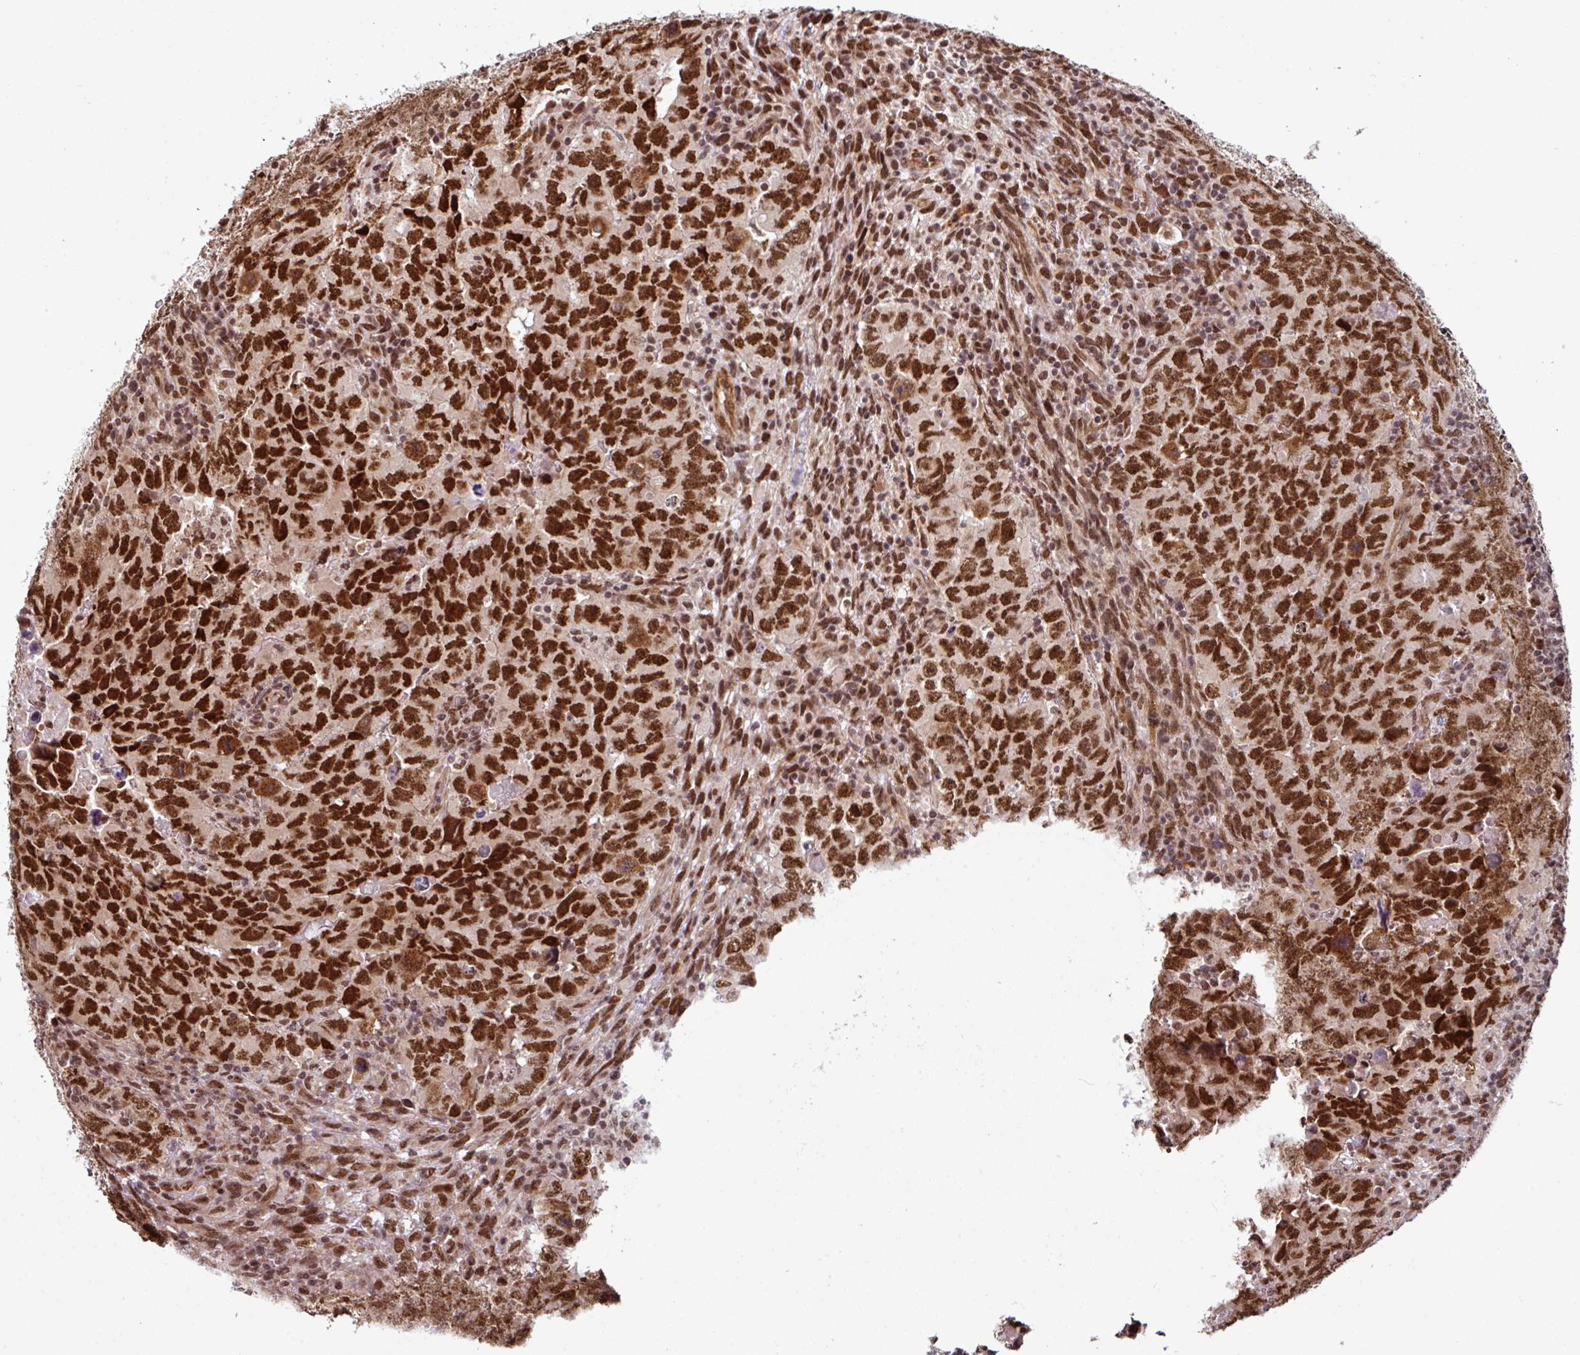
{"staining": {"intensity": "strong", "quantity": ">75%", "location": "nuclear"}, "tissue": "testis cancer", "cell_type": "Tumor cells", "image_type": "cancer", "snomed": [{"axis": "morphology", "description": "Carcinoma, Embryonal, NOS"}, {"axis": "topography", "description": "Testis"}], "caption": "The immunohistochemical stain highlights strong nuclear staining in tumor cells of embryonal carcinoma (testis) tissue.", "gene": "MORF4L2", "patient": {"sex": "male", "age": 24}}